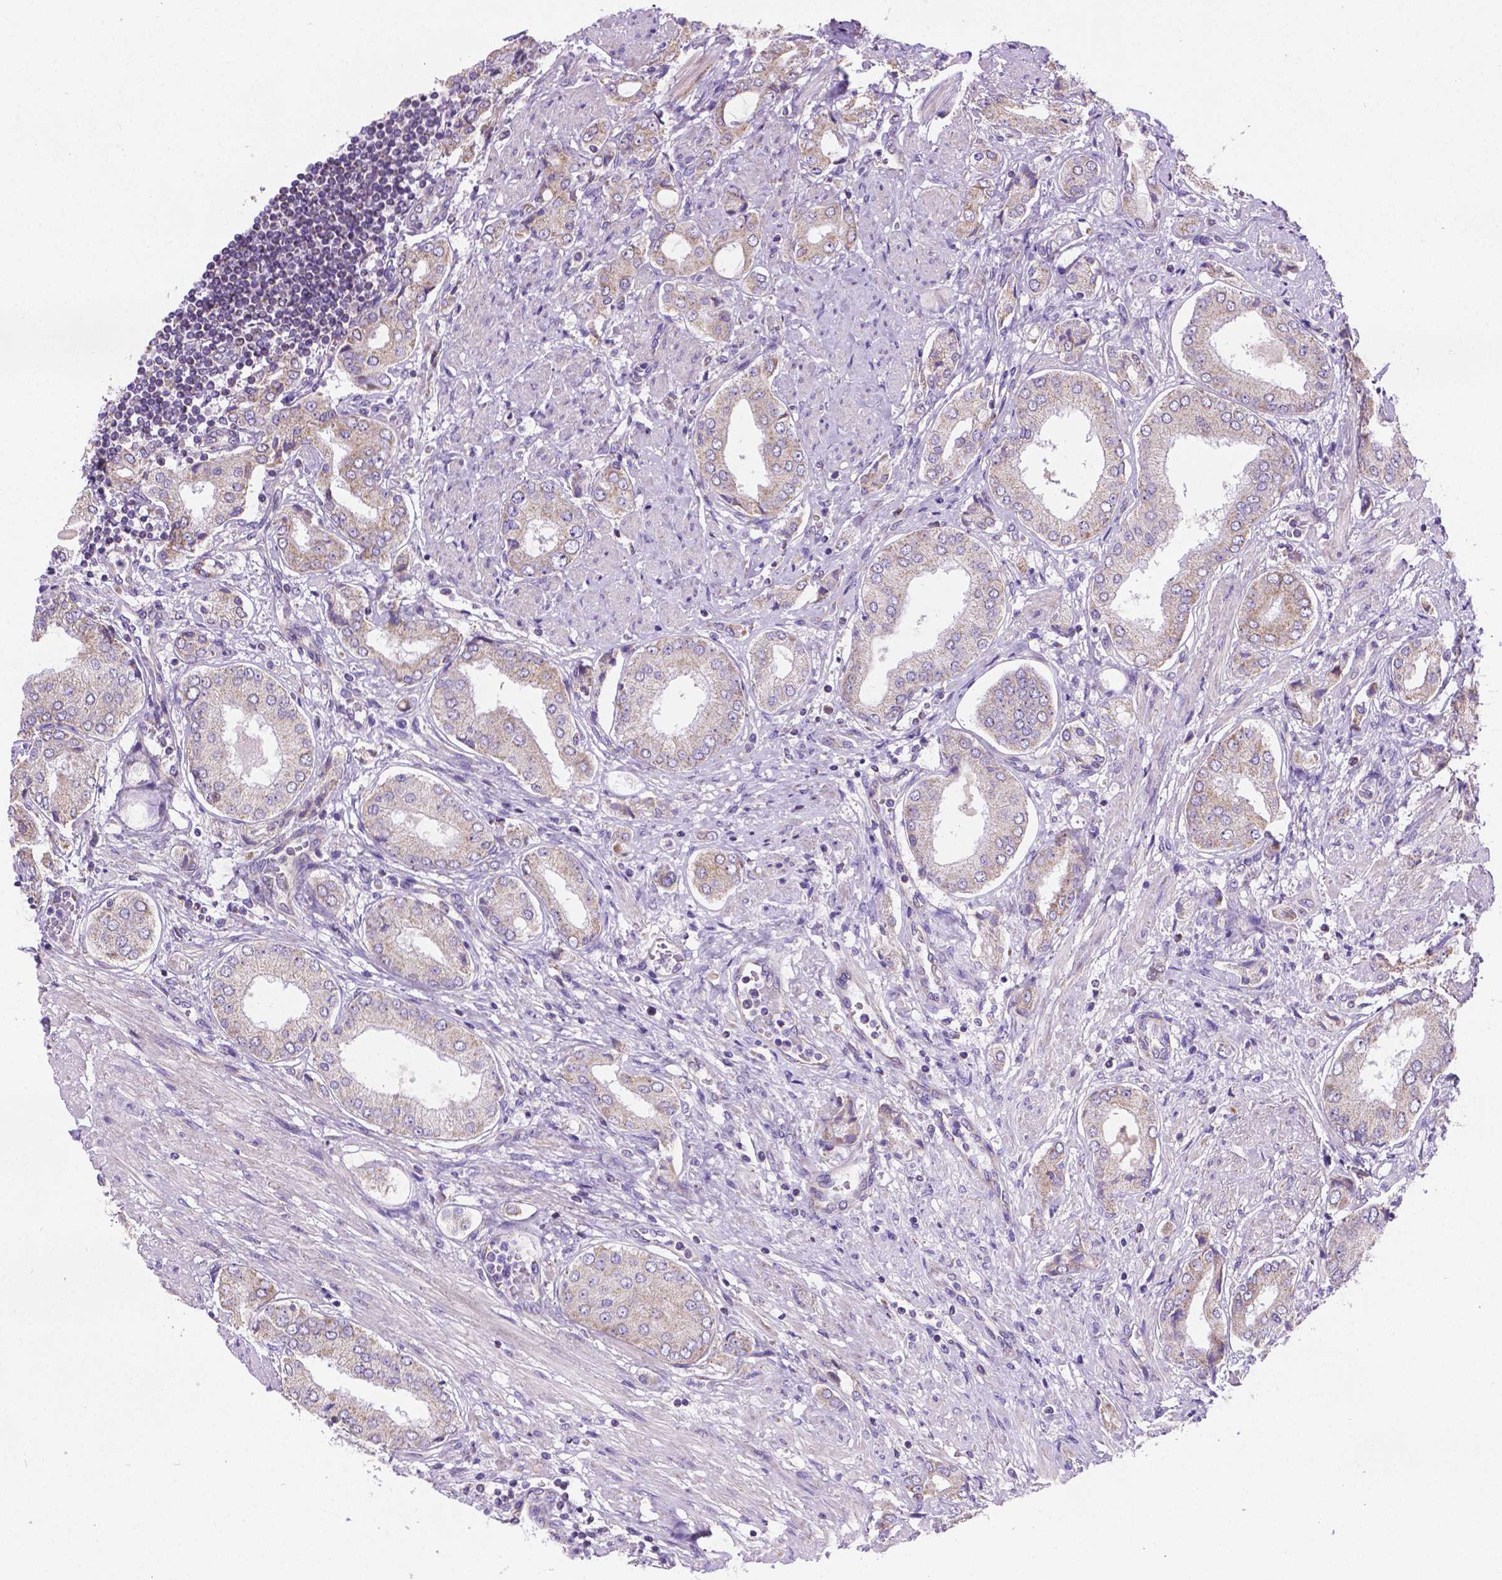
{"staining": {"intensity": "weak", "quantity": "25%-75%", "location": "cytoplasmic/membranous"}, "tissue": "prostate cancer", "cell_type": "Tumor cells", "image_type": "cancer", "snomed": [{"axis": "morphology", "description": "Adenocarcinoma, NOS"}, {"axis": "topography", "description": "Prostate"}], "caption": "High-power microscopy captured an IHC image of prostate cancer, revealing weak cytoplasmic/membranous expression in approximately 25%-75% of tumor cells.", "gene": "CSPG5", "patient": {"sex": "male", "age": 63}}